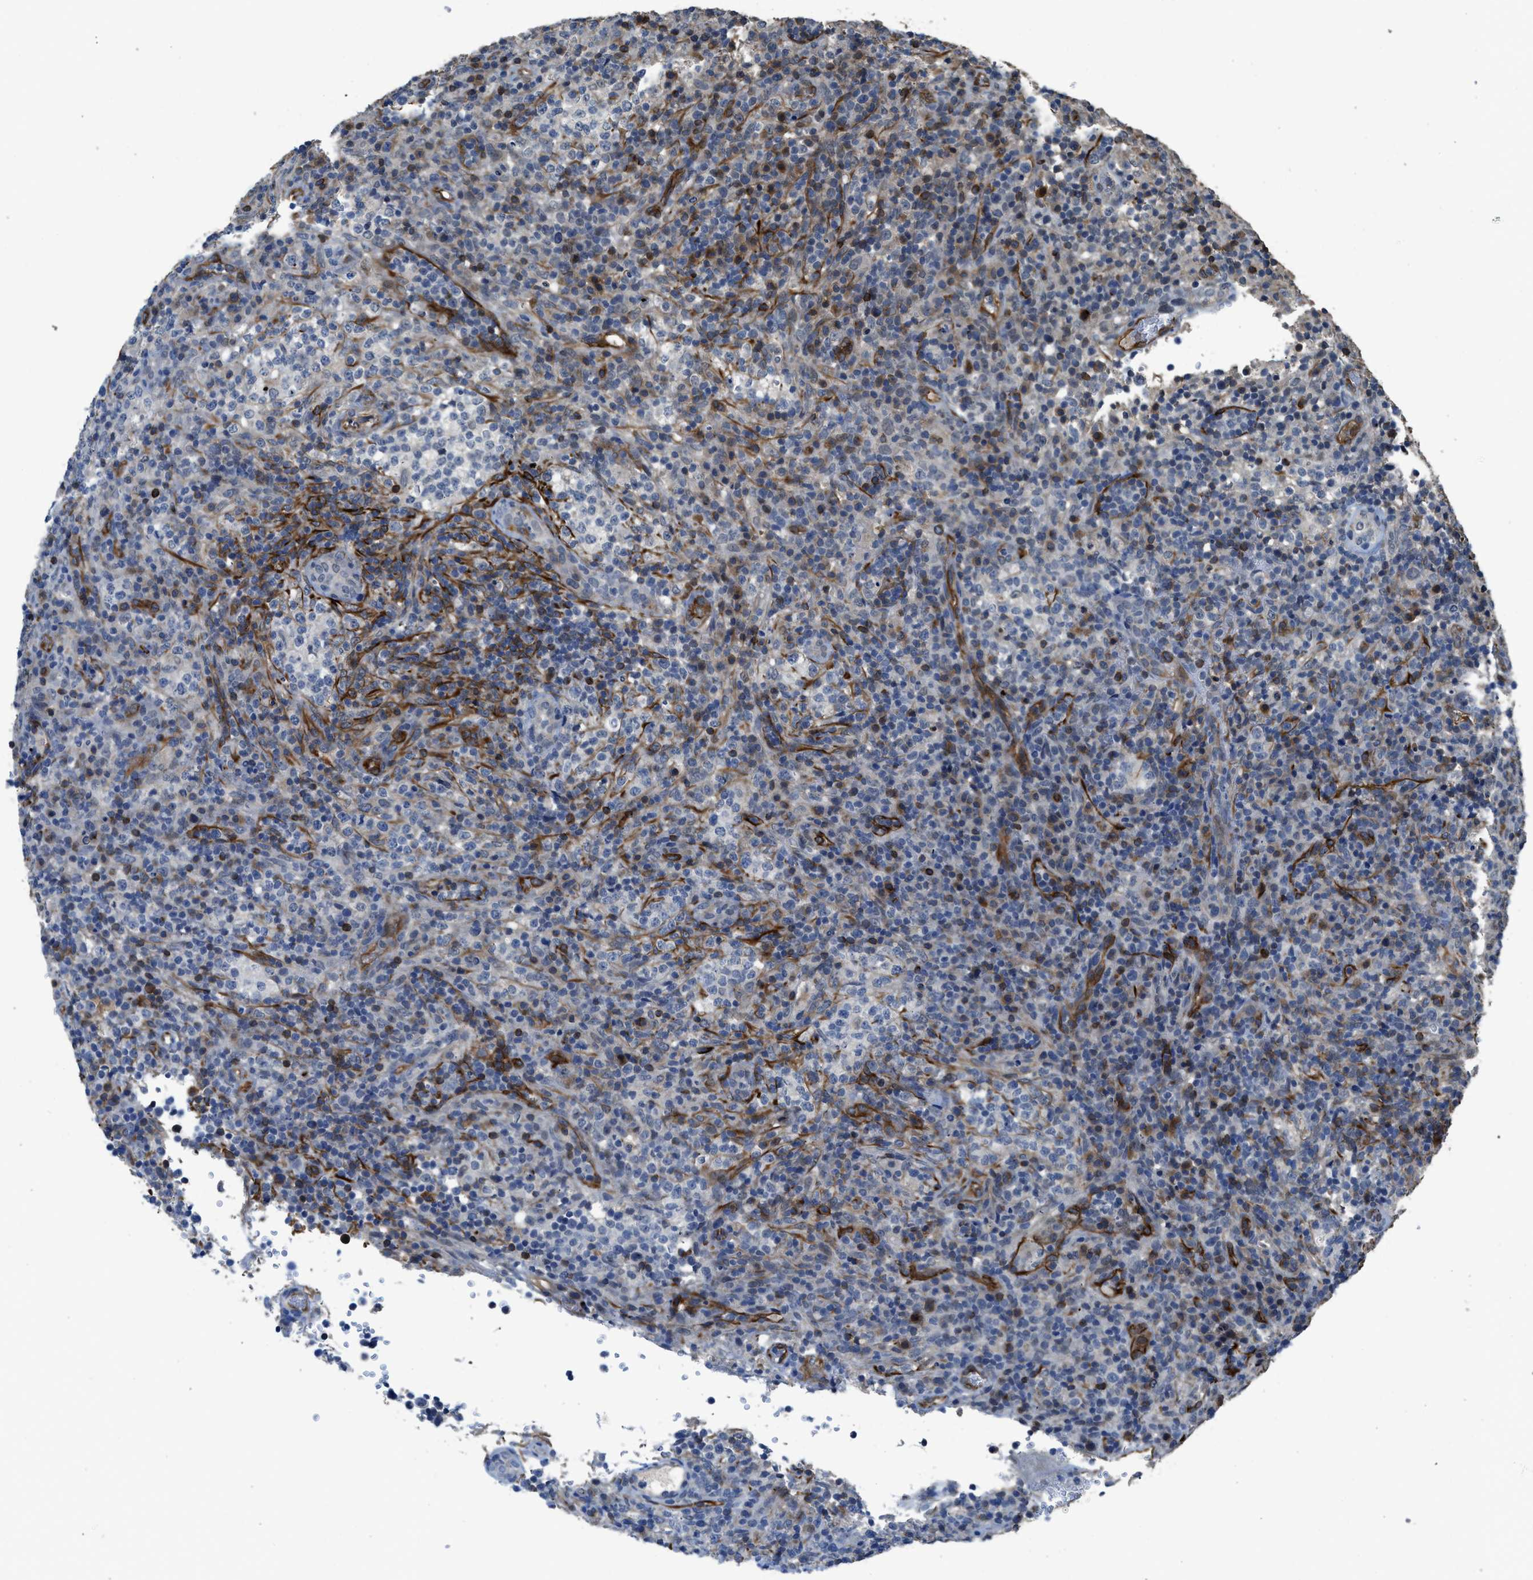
{"staining": {"intensity": "negative", "quantity": "none", "location": "none"}, "tissue": "lymphoma", "cell_type": "Tumor cells", "image_type": "cancer", "snomed": [{"axis": "morphology", "description": "Malignant lymphoma, non-Hodgkin's type, High grade"}, {"axis": "topography", "description": "Lymph node"}], "caption": "Human malignant lymphoma, non-Hodgkin's type (high-grade) stained for a protein using immunohistochemistry (IHC) exhibits no expression in tumor cells.", "gene": "SYNM", "patient": {"sex": "female", "age": 76}}